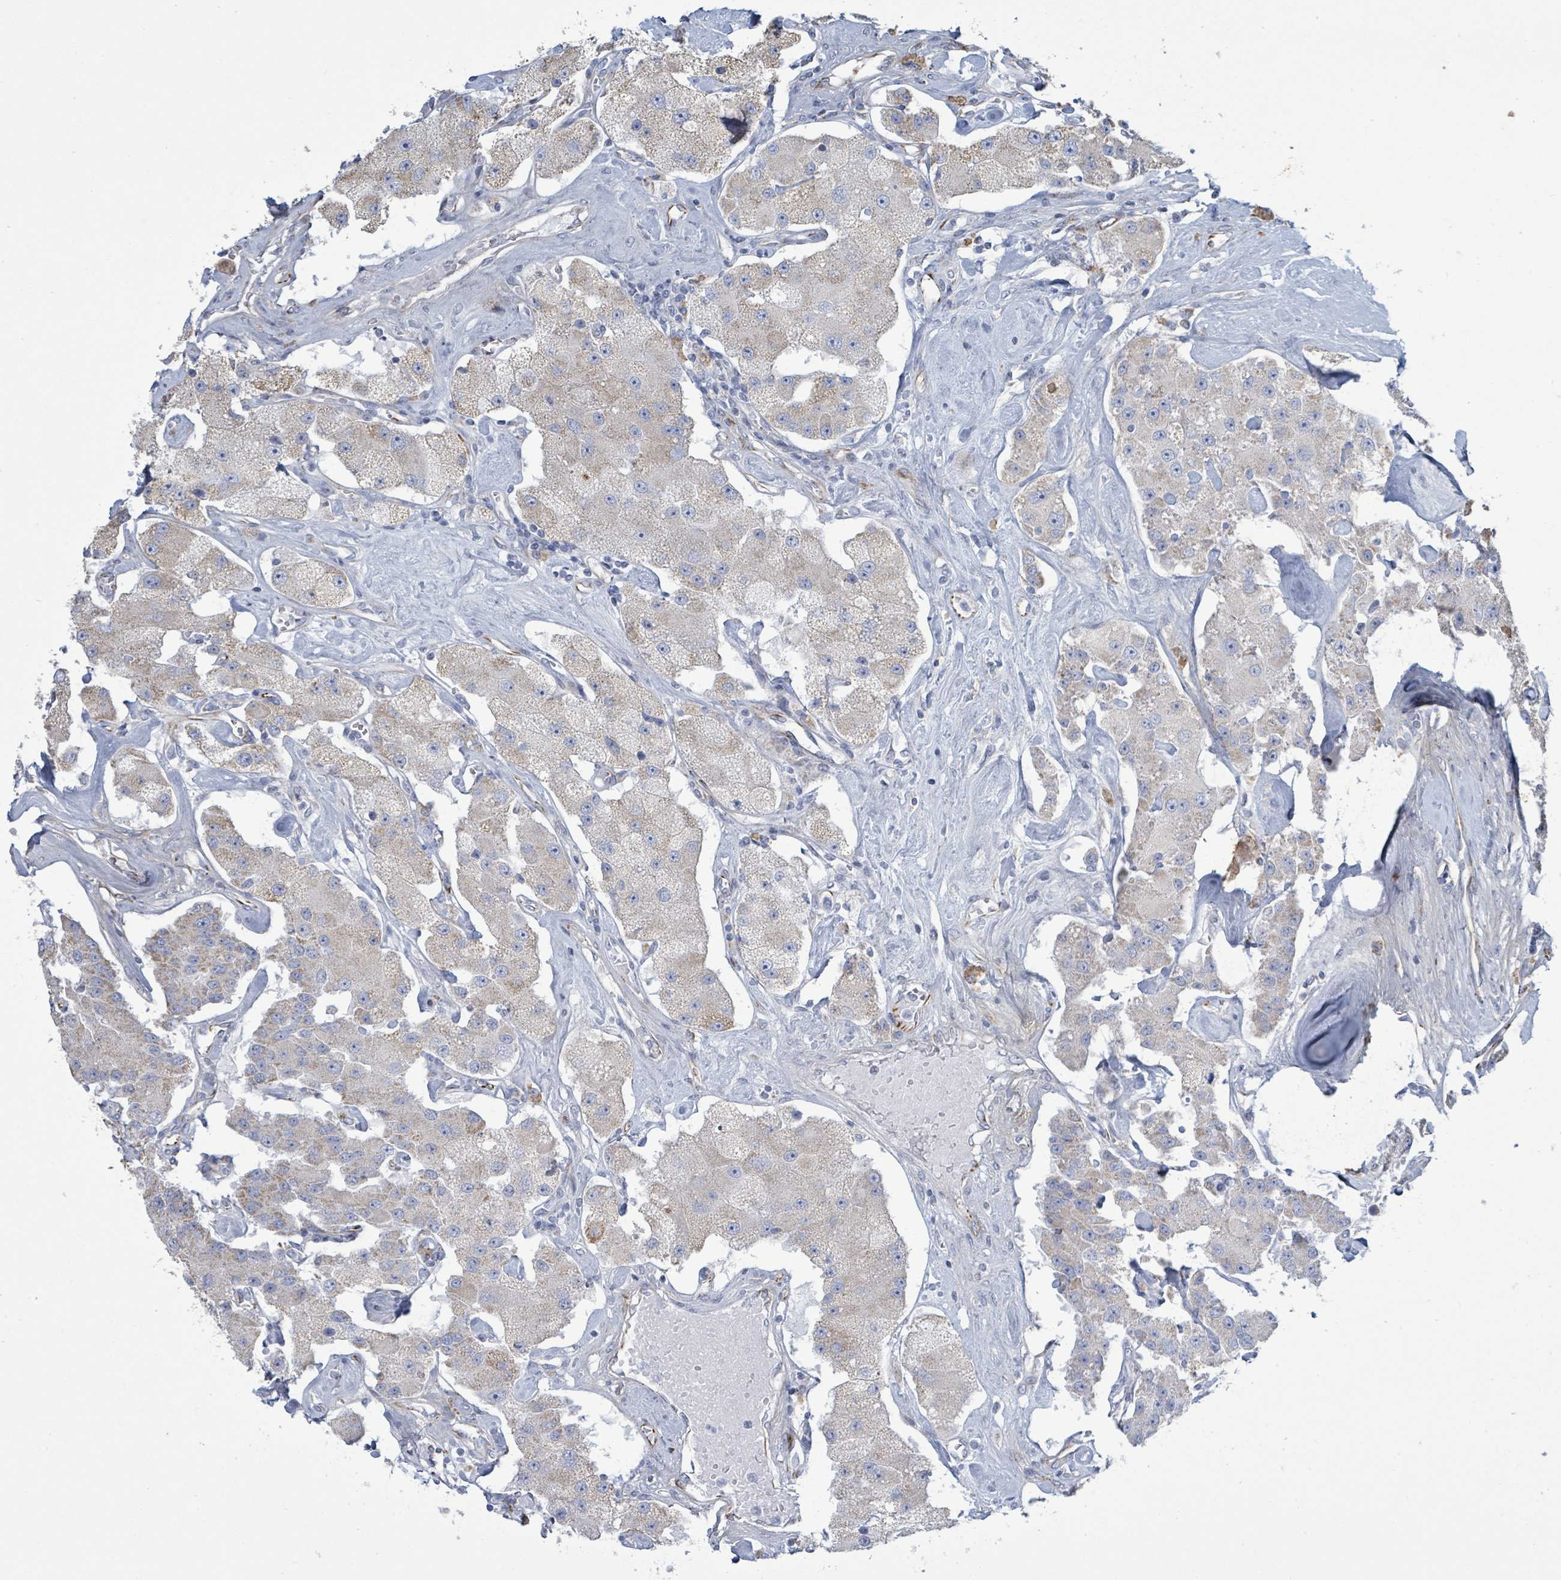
{"staining": {"intensity": "weak", "quantity": "25%-75%", "location": "cytoplasmic/membranous"}, "tissue": "carcinoid", "cell_type": "Tumor cells", "image_type": "cancer", "snomed": [{"axis": "morphology", "description": "Carcinoid, malignant, NOS"}, {"axis": "topography", "description": "Pancreas"}], "caption": "IHC (DAB (3,3'-diaminobenzidine)) staining of malignant carcinoid displays weak cytoplasmic/membranous protein staining in about 25%-75% of tumor cells. The staining is performed using DAB brown chromogen to label protein expression. The nuclei are counter-stained blue using hematoxylin.", "gene": "ALG12", "patient": {"sex": "male", "age": 41}}